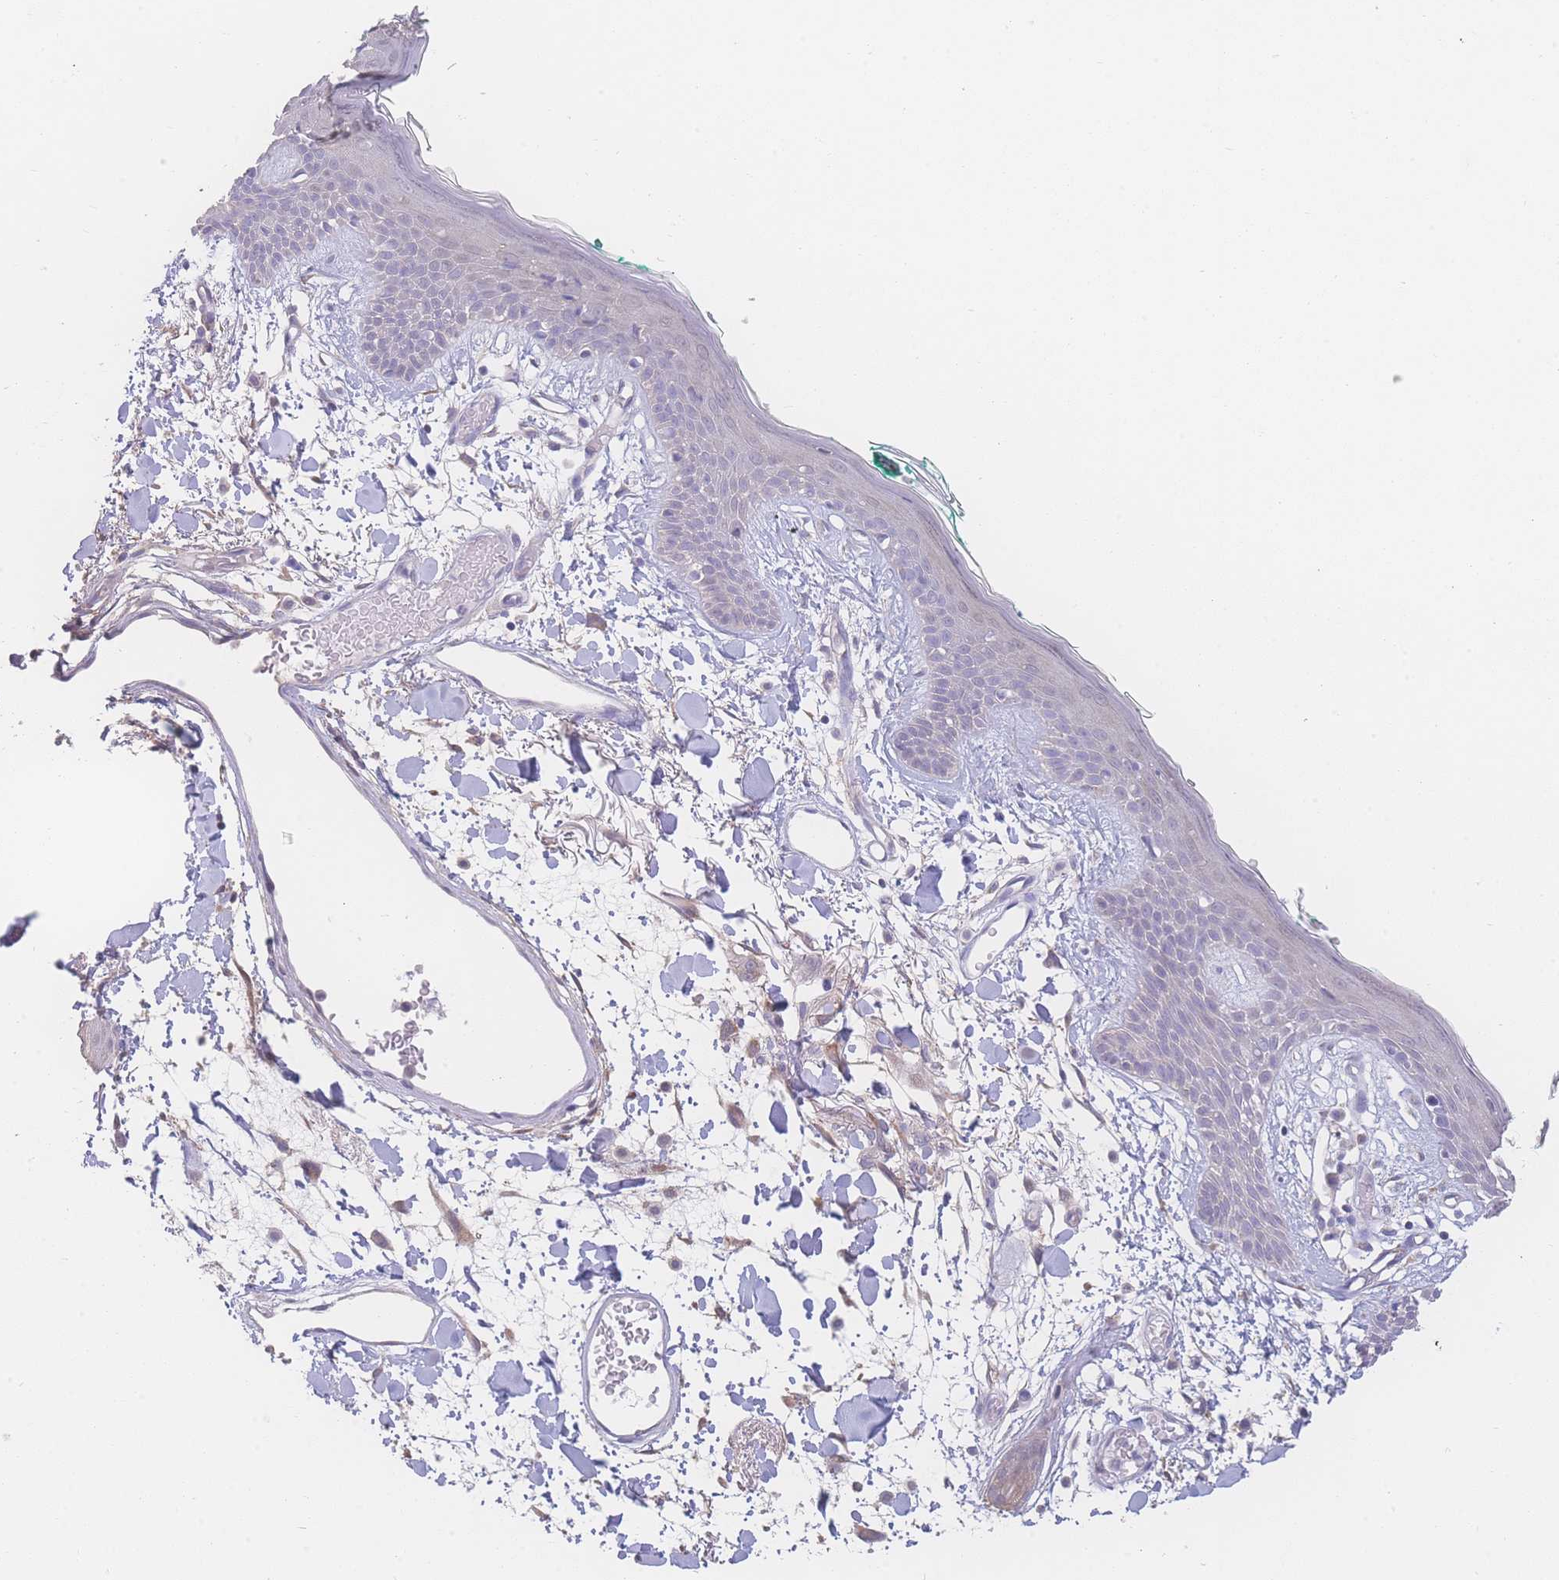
{"staining": {"intensity": "negative", "quantity": "none", "location": "none"}, "tissue": "skin", "cell_type": "Fibroblasts", "image_type": "normal", "snomed": [{"axis": "morphology", "description": "Normal tissue, NOS"}, {"axis": "topography", "description": "Skin"}], "caption": "DAB immunohistochemical staining of unremarkable human skin displays no significant positivity in fibroblasts.", "gene": "GIPR", "patient": {"sex": "male", "age": 79}}